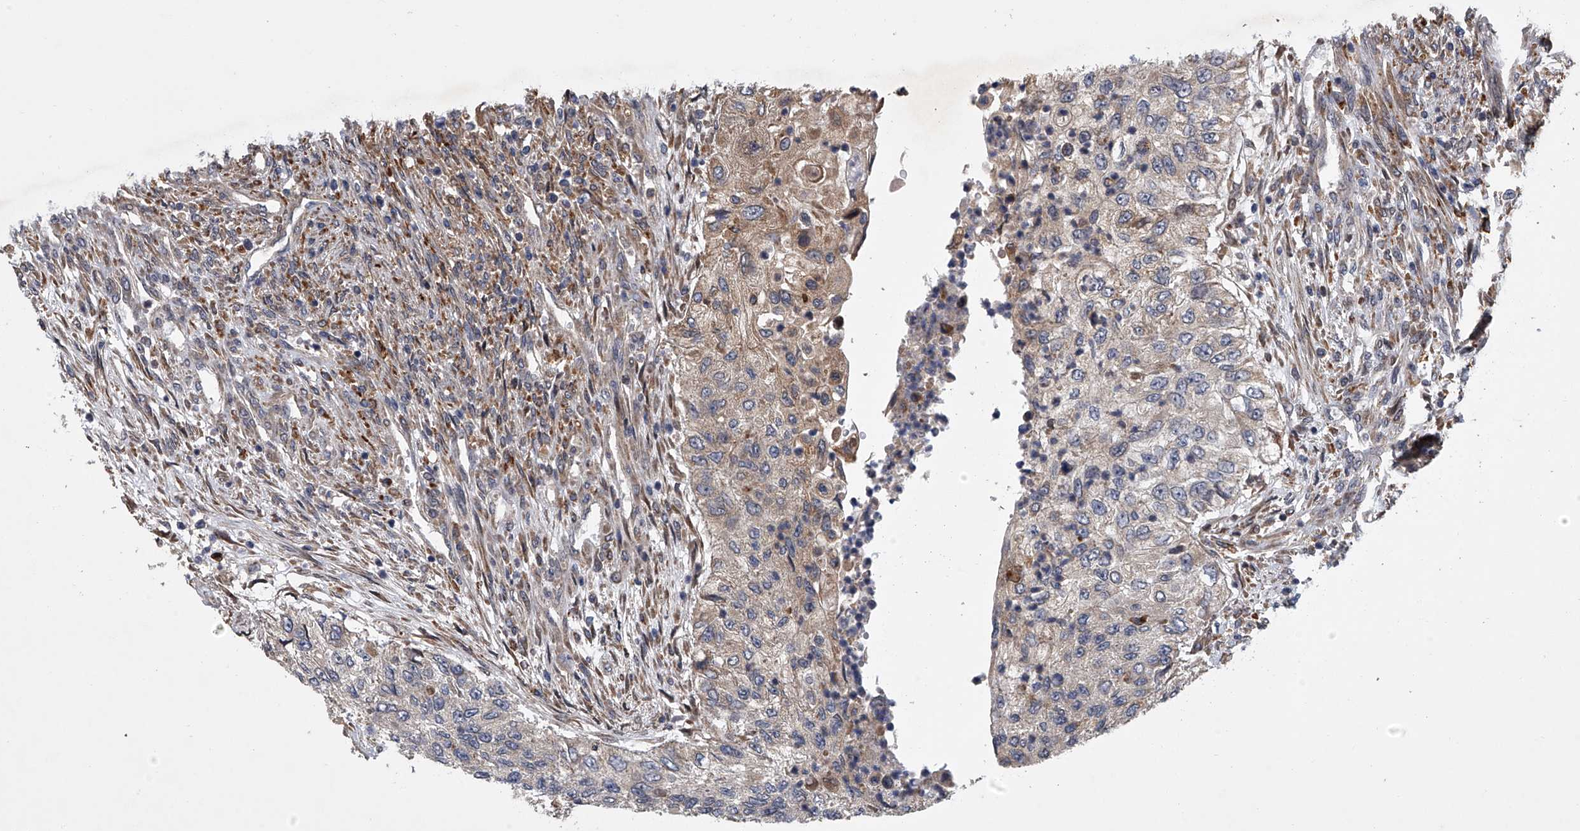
{"staining": {"intensity": "moderate", "quantity": "<25%", "location": "cytoplasmic/membranous"}, "tissue": "urothelial cancer", "cell_type": "Tumor cells", "image_type": "cancer", "snomed": [{"axis": "morphology", "description": "Urothelial carcinoma, High grade"}, {"axis": "topography", "description": "Urinary bladder"}], "caption": "Immunohistochemistry (IHC) image of human urothelial carcinoma (high-grade) stained for a protein (brown), which displays low levels of moderate cytoplasmic/membranous staining in about <25% of tumor cells.", "gene": "TRIM8", "patient": {"sex": "female", "age": 60}}